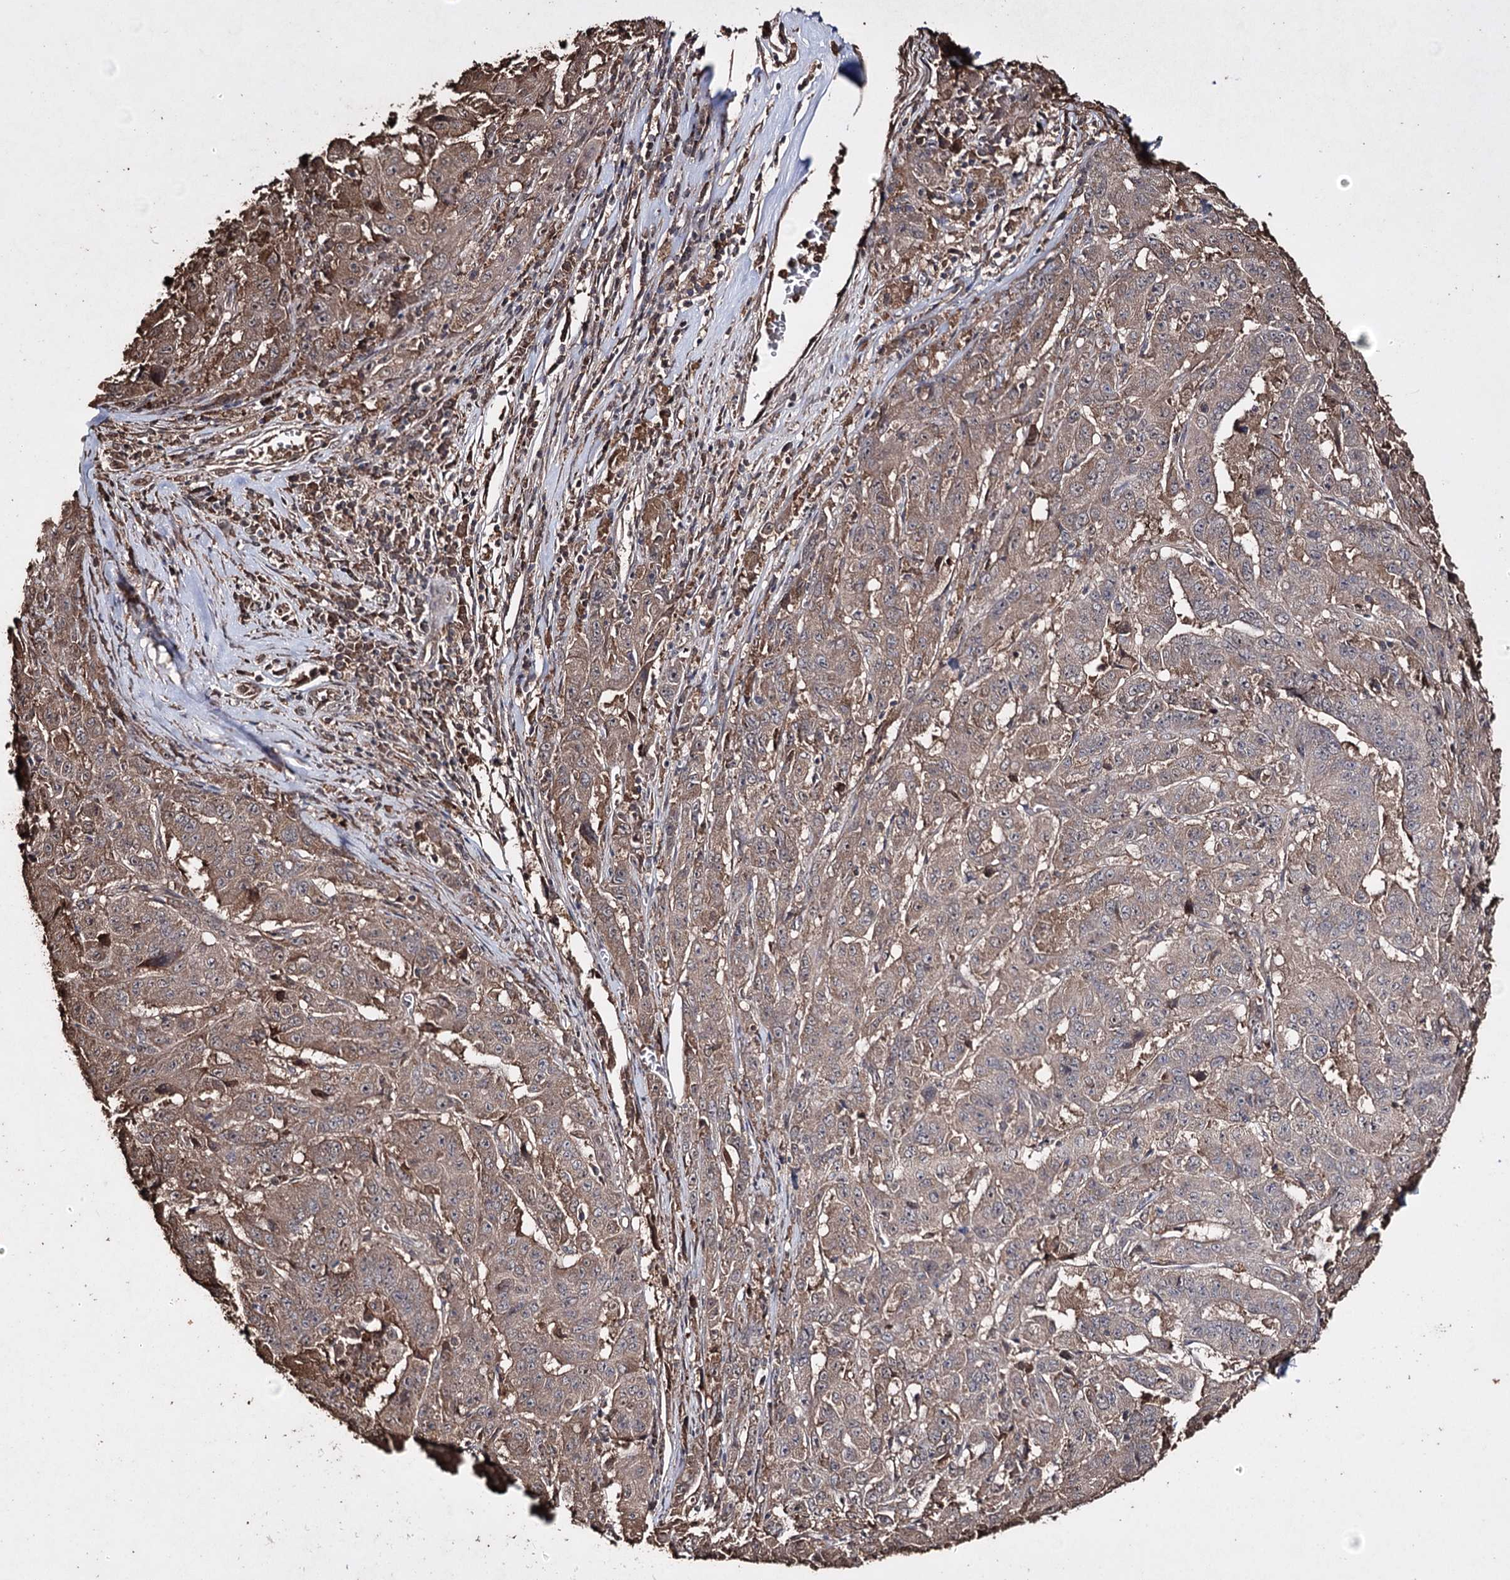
{"staining": {"intensity": "weak", "quantity": ">75%", "location": "cytoplasmic/membranous"}, "tissue": "pancreatic cancer", "cell_type": "Tumor cells", "image_type": "cancer", "snomed": [{"axis": "morphology", "description": "Adenocarcinoma, NOS"}, {"axis": "topography", "description": "Pancreas"}], "caption": "High-power microscopy captured an immunohistochemistry (IHC) micrograph of pancreatic cancer, revealing weak cytoplasmic/membranous staining in approximately >75% of tumor cells.", "gene": "ZNF662", "patient": {"sex": "male", "age": 63}}